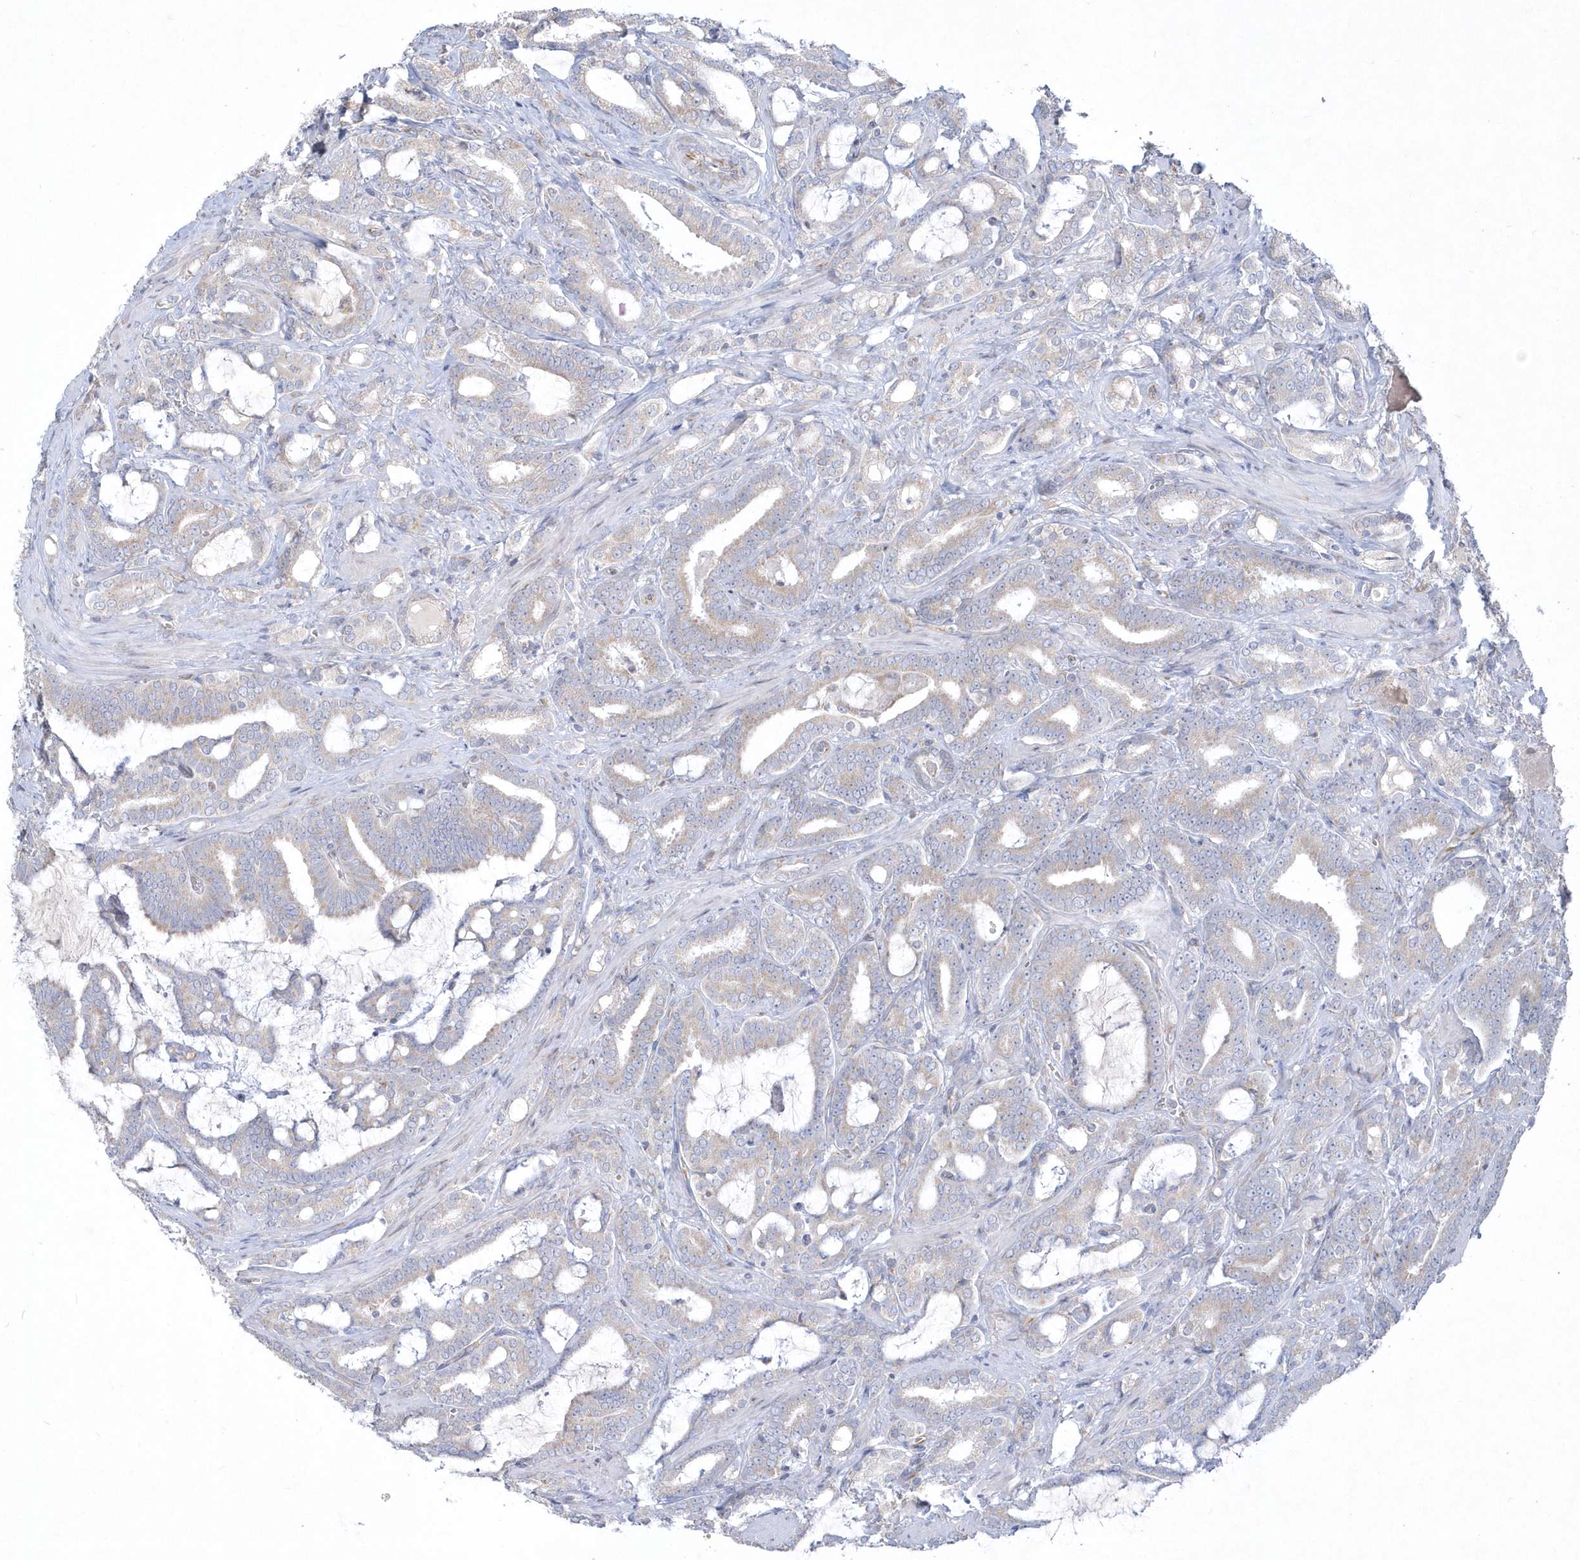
{"staining": {"intensity": "negative", "quantity": "none", "location": "none"}, "tissue": "prostate cancer", "cell_type": "Tumor cells", "image_type": "cancer", "snomed": [{"axis": "morphology", "description": "Adenocarcinoma, High grade"}, {"axis": "topography", "description": "Prostate and seminal vesicle, NOS"}], "caption": "High power microscopy photomicrograph of an IHC image of prostate high-grade adenocarcinoma, revealing no significant staining in tumor cells.", "gene": "DGAT1", "patient": {"sex": "male", "age": 67}}